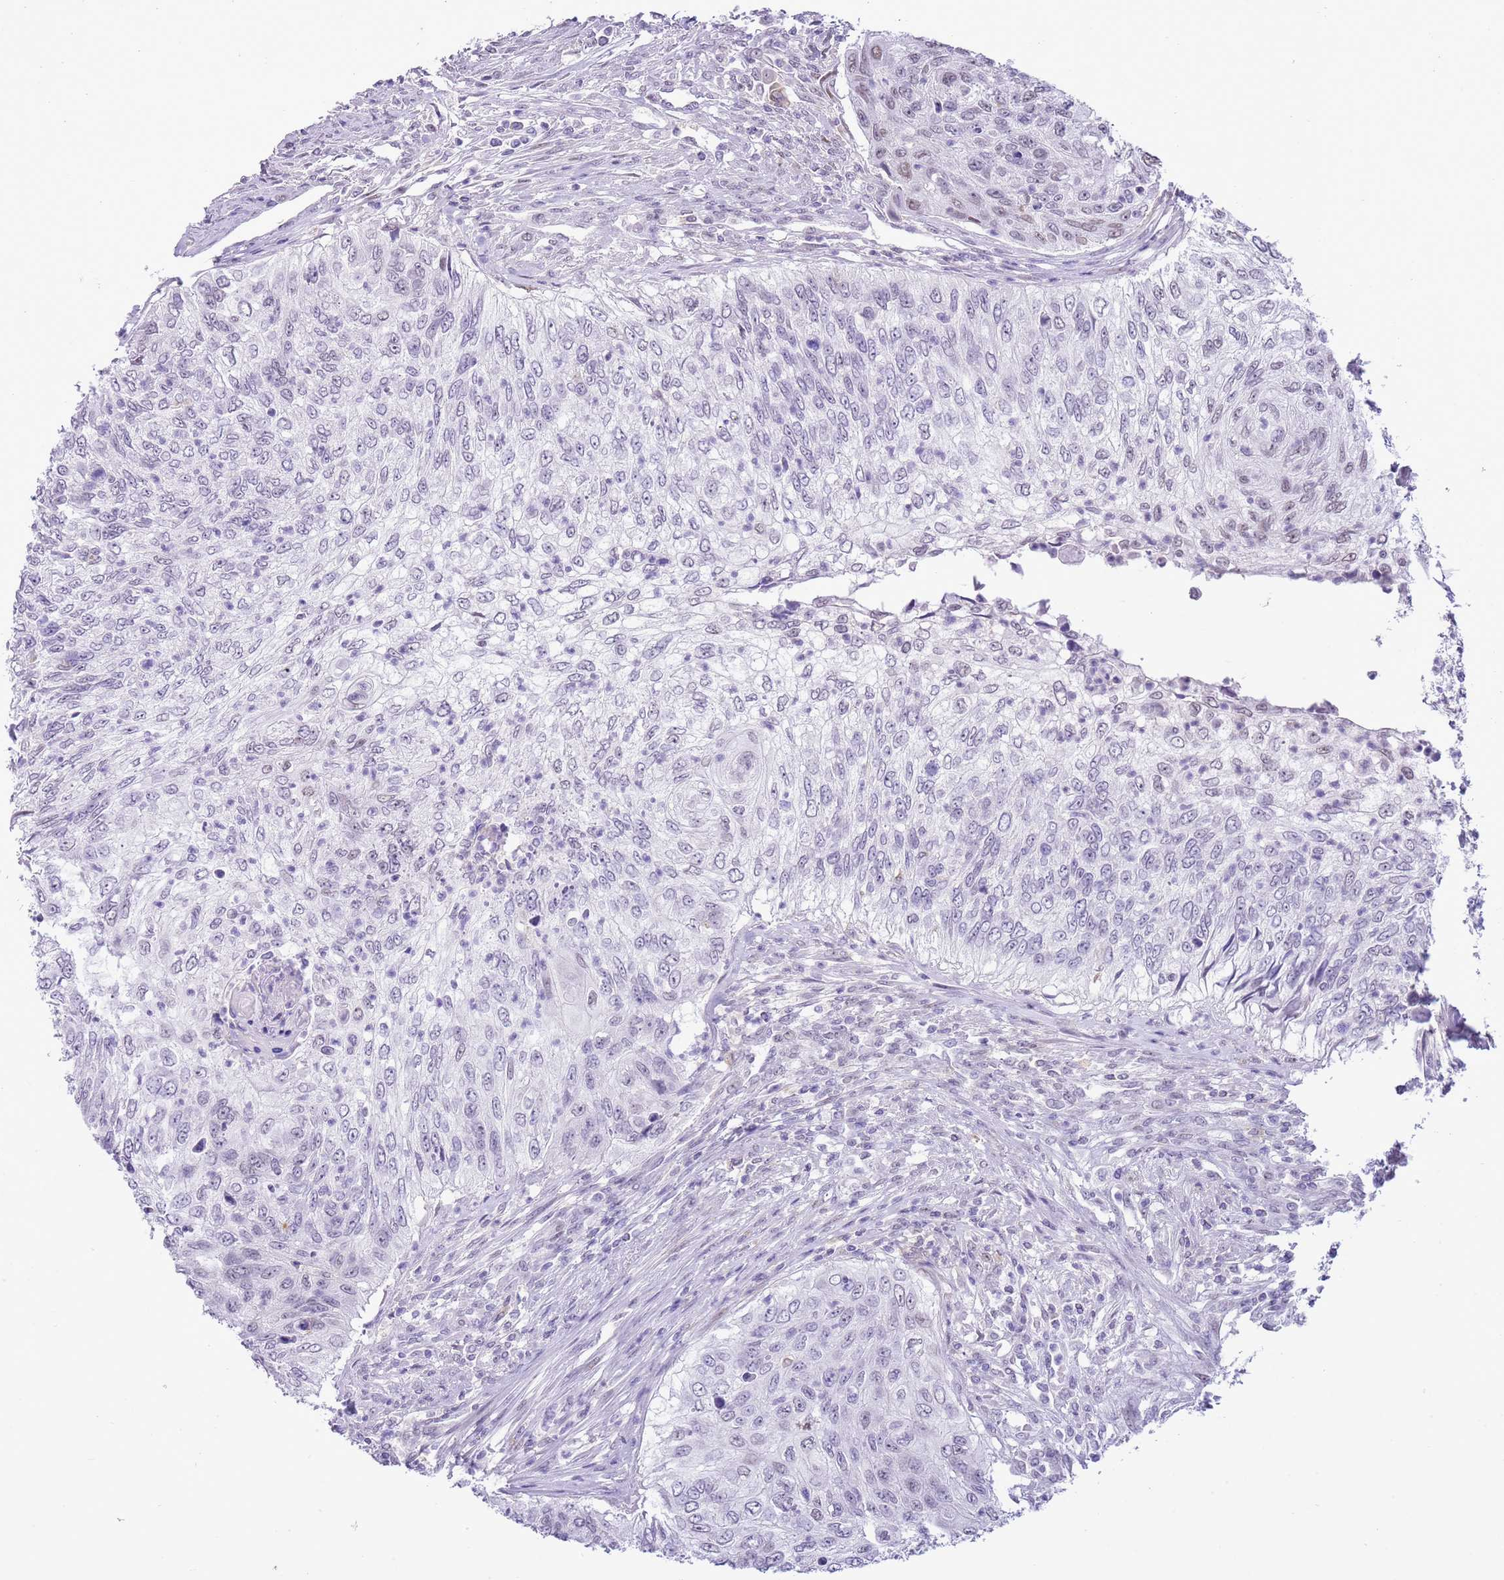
{"staining": {"intensity": "negative", "quantity": "none", "location": "none"}, "tissue": "urothelial cancer", "cell_type": "Tumor cells", "image_type": "cancer", "snomed": [{"axis": "morphology", "description": "Urothelial carcinoma, High grade"}, {"axis": "topography", "description": "Urinary bladder"}], "caption": "Immunohistochemistry photomicrograph of neoplastic tissue: urothelial cancer stained with DAB displays no significant protein expression in tumor cells.", "gene": "PPP1R17", "patient": {"sex": "female", "age": 60}}